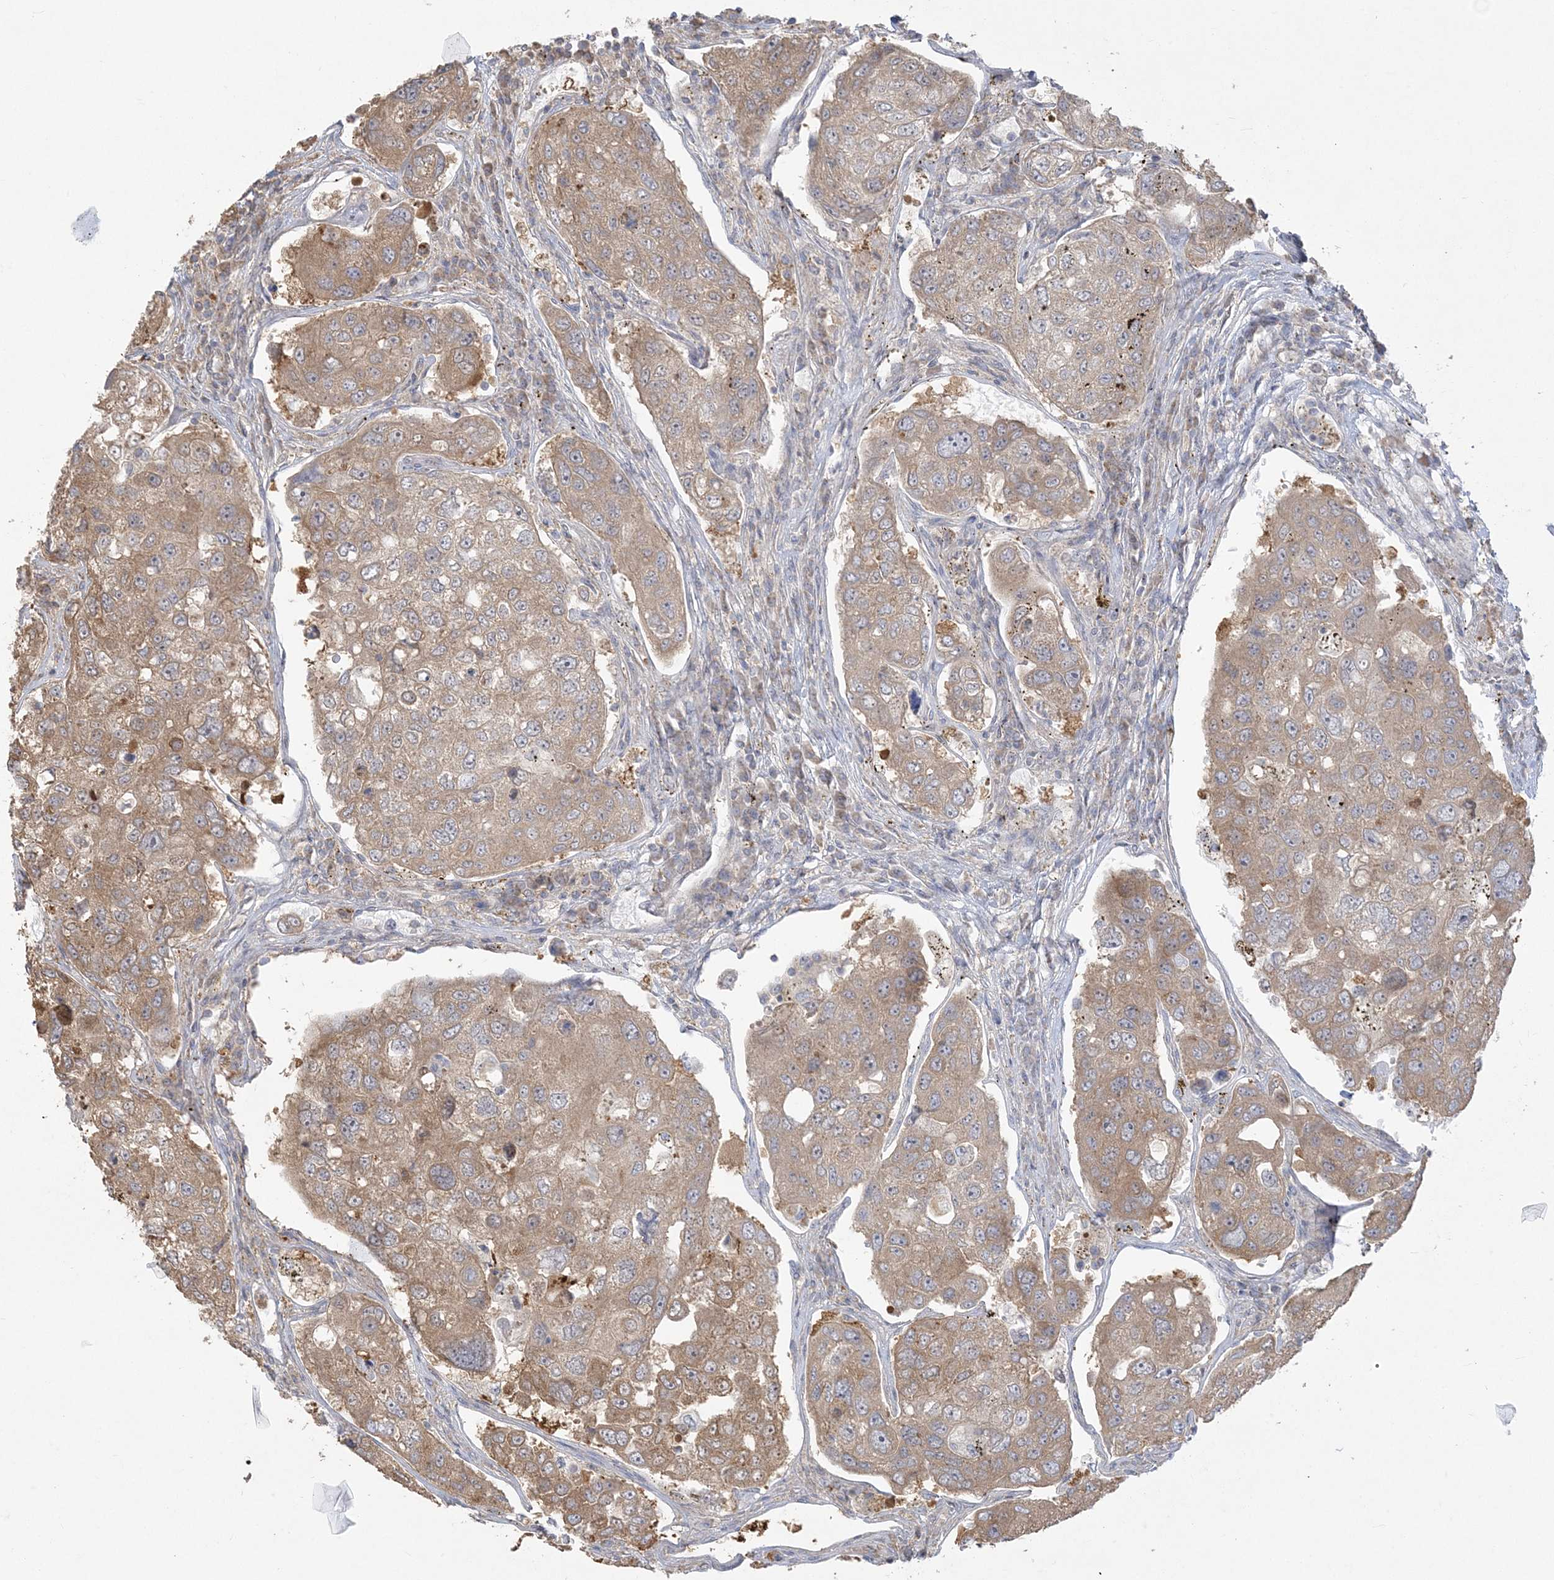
{"staining": {"intensity": "moderate", "quantity": "25%-75%", "location": "cytoplasmic/membranous"}, "tissue": "urothelial cancer", "cell_type": "Tumor cells", "image_type": "cancer", "snomed": [{"axis": "morphology", "description": "Urothelial carcinoma, High grade"}, {"axis": "topography", "description": "Lymph node"}, {"axis": "topography", "description": "Urinary bladder"}], "caption": "High-grade urothelial carcinoma tissue displays moderate cytoplasmic/membranous expression in about 25%-75% of tumor cells", "gene": "ZC3H6", "patient": {"sex": "male", "age": 51}}